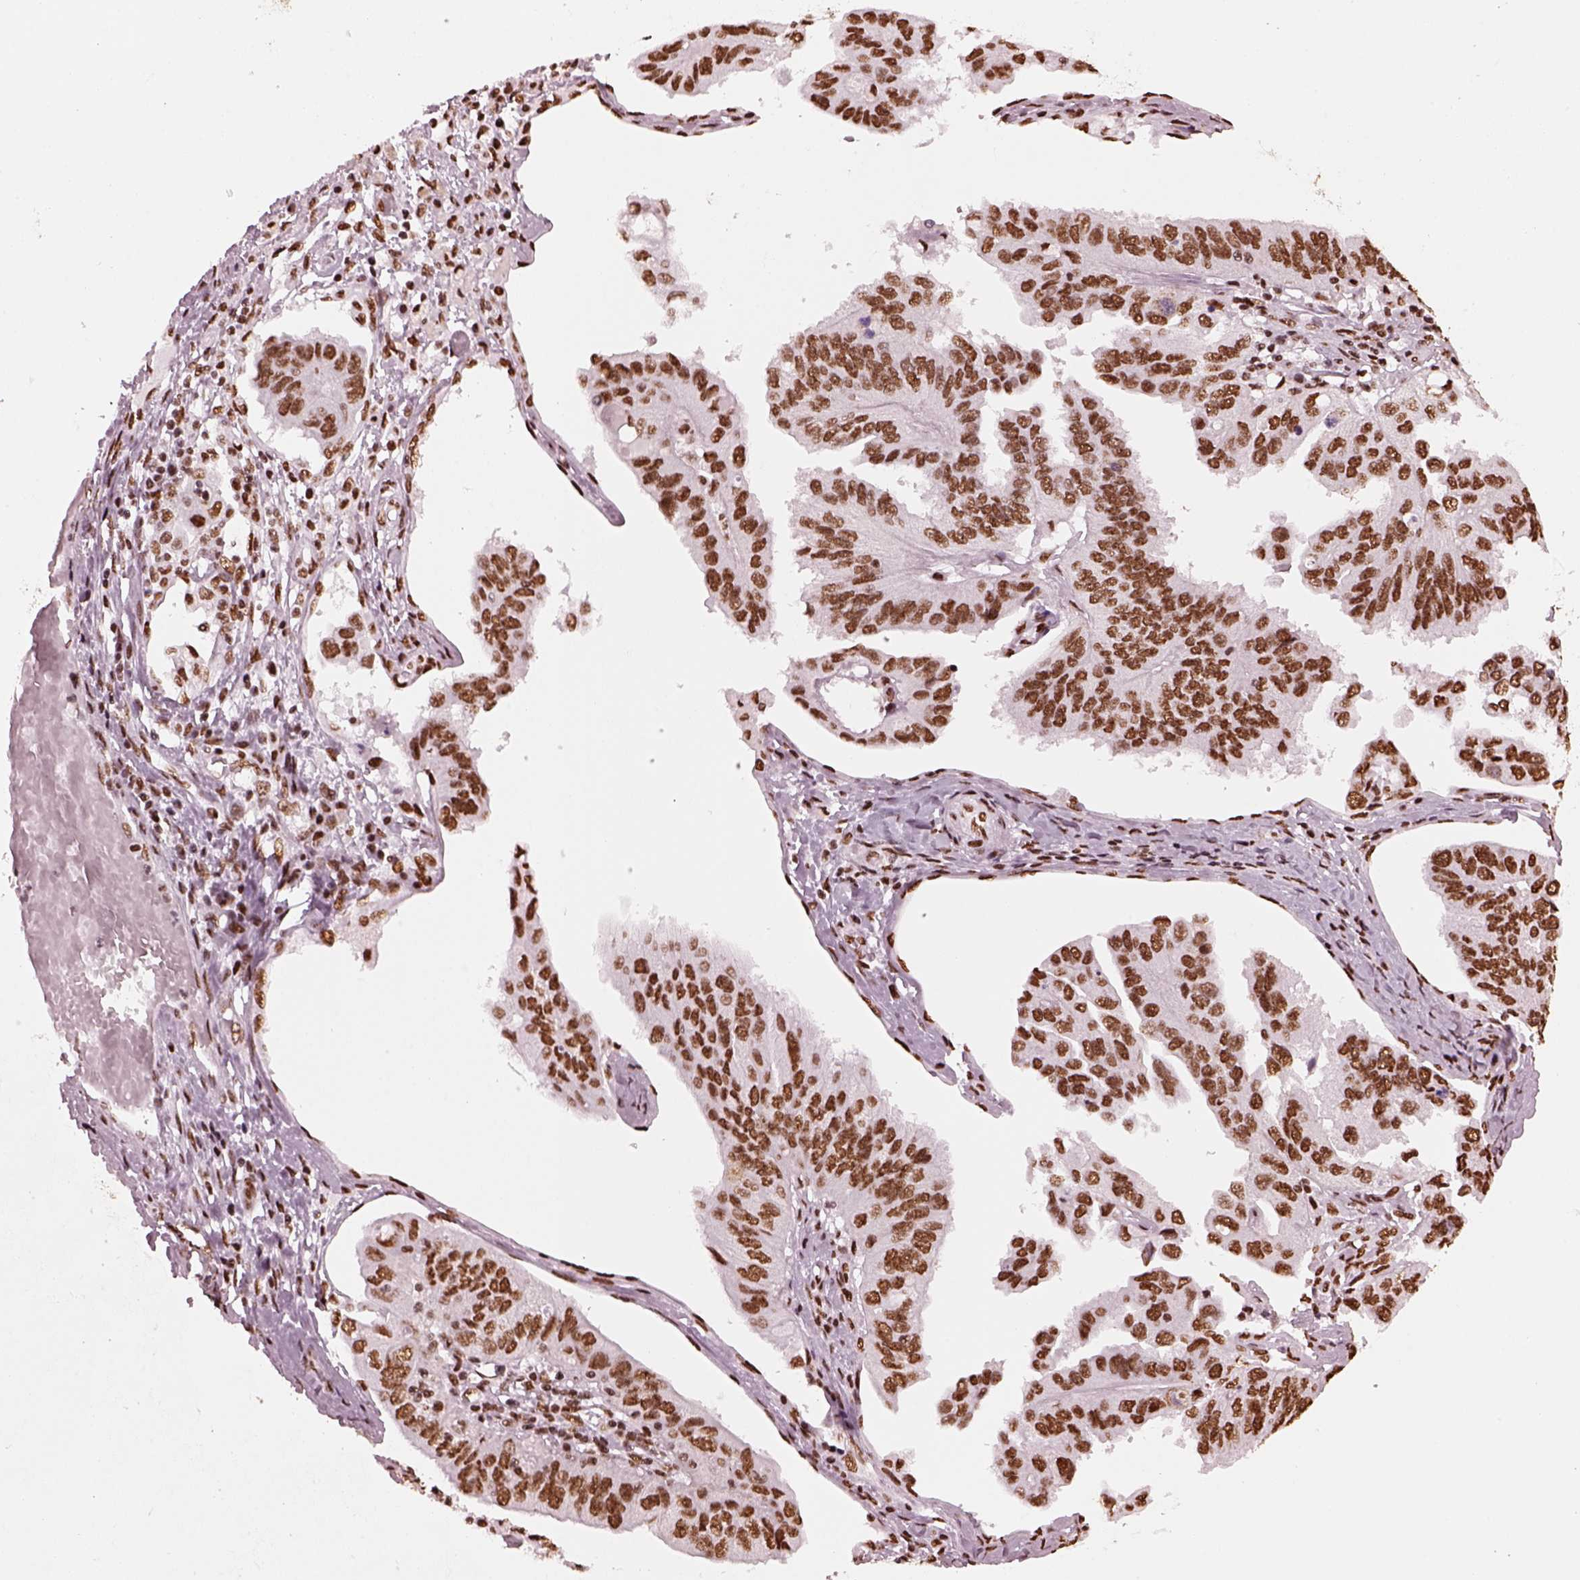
{"staining": {"intensity": "strong", "quantity": ">75%", "location": "nuclear"}, "tissue": "ovarian cancer", "cell_type": "Tumor cells", "image_type": "cancer", "snomed": [{"axis": "morphology", "description": "Cystadenocarcinoma, serous, NOS"}, {"axis": "topography", "description": "Ovary"}], "caption": "IHC (DAB) staining of ovarian serous cystadenocarcinoma exhibits strong nuclear protein expression in approximately >75% of tumor cells.", "gene": "CBFA2T3", "patient": {"sex": "female", "age": 79}}